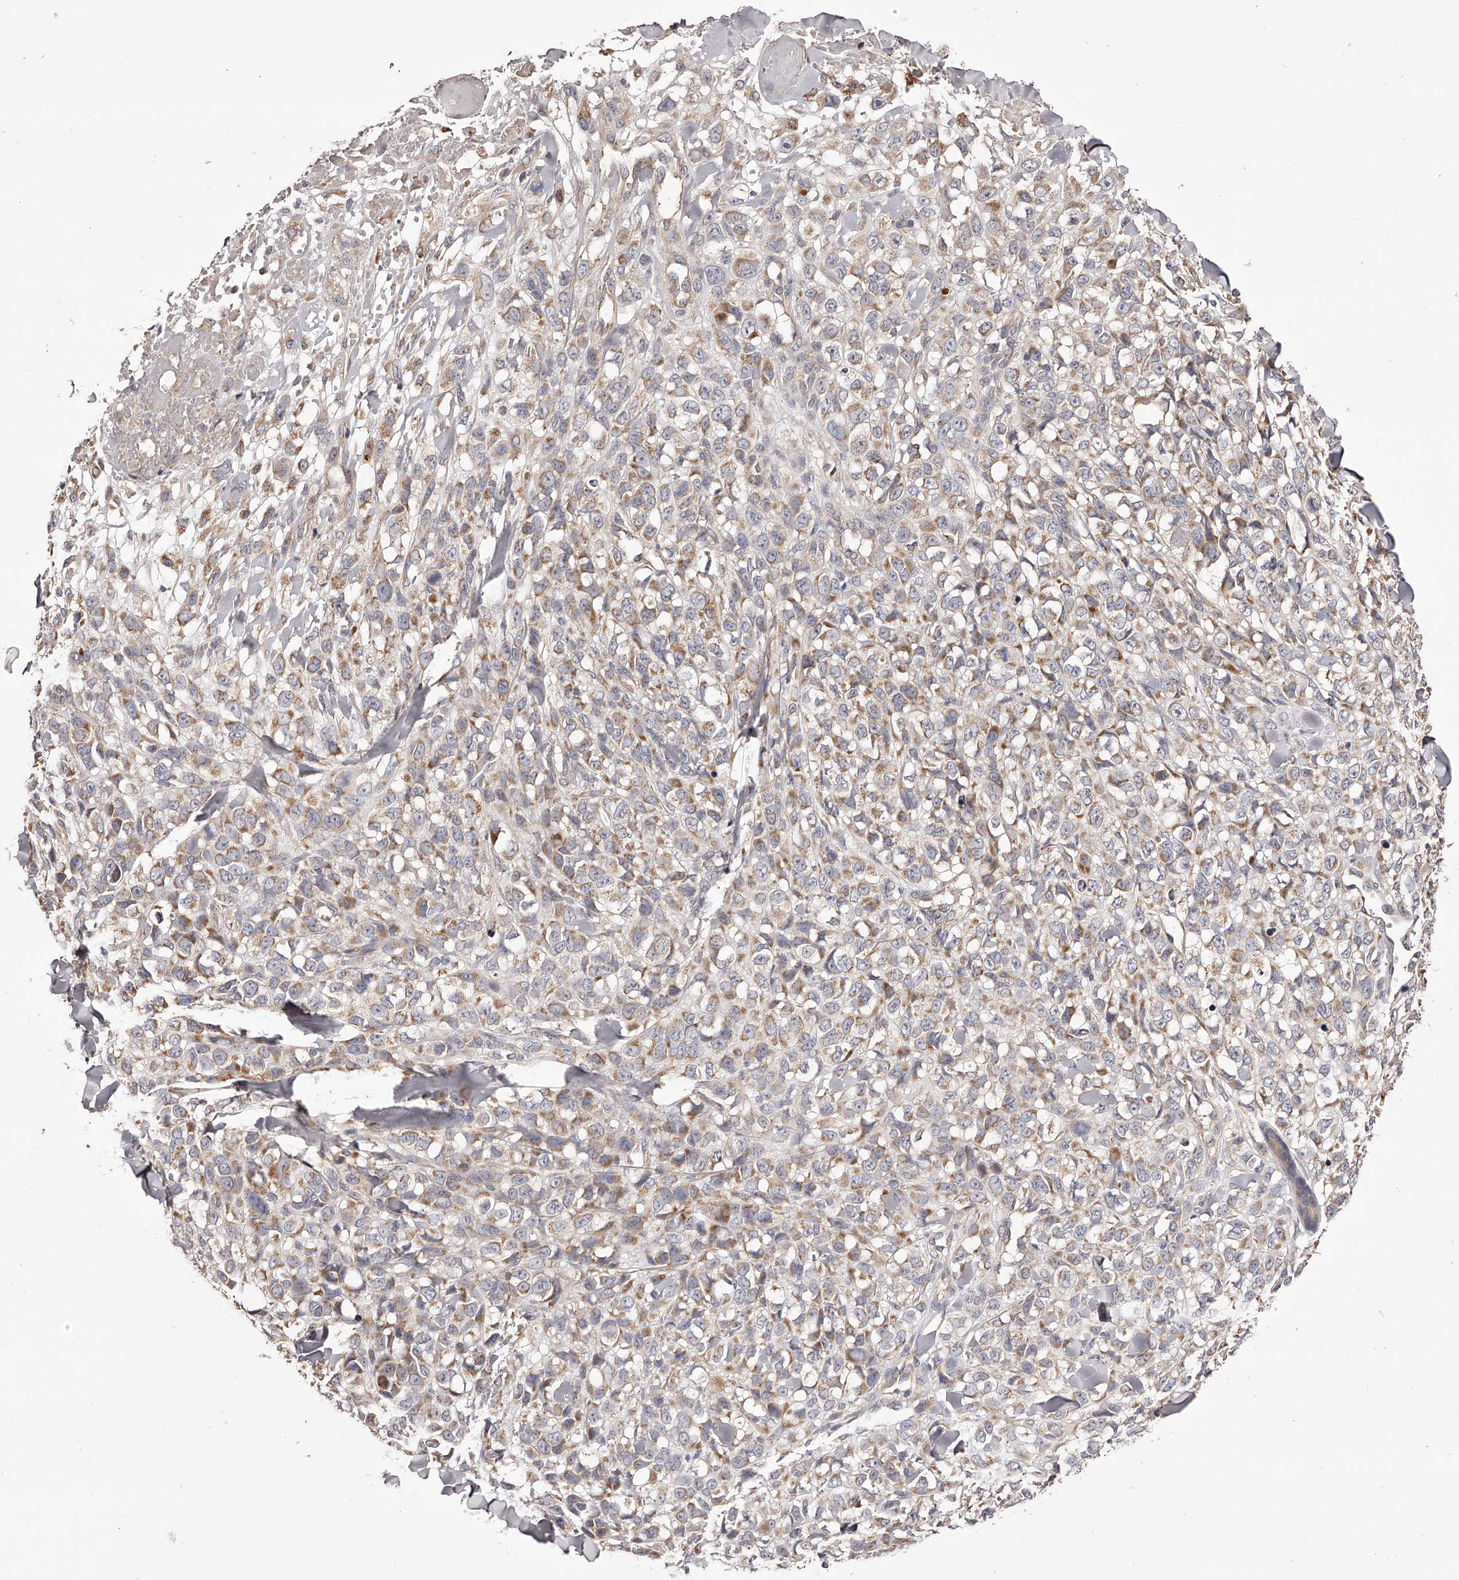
{"staining": {"intensity": "moderate", "quantity": ">75%", "location": "cytoplasmic/membranous"}, "tissue": "melanoma", "cell_type": "Tumor cells", "image_type": "cancer", "snomed": [{"axis": "morphology", "description": "Malignant melanoma, Metastatic site"}, {"axis": "topography", "description": "Skin"}], "caption": "Malignant melanoma (metastatic site) stained with IHC exhibits moderate cytoplasmic/membranous expression in about >75% of tumor cells. The protein of interest is stained brown, and the nuclei are stained in blue (DAB IHC with brightfield microscopy, high magnification).", "gene": "ODF2L", "patient": {"sex": "female", "age": 72}}